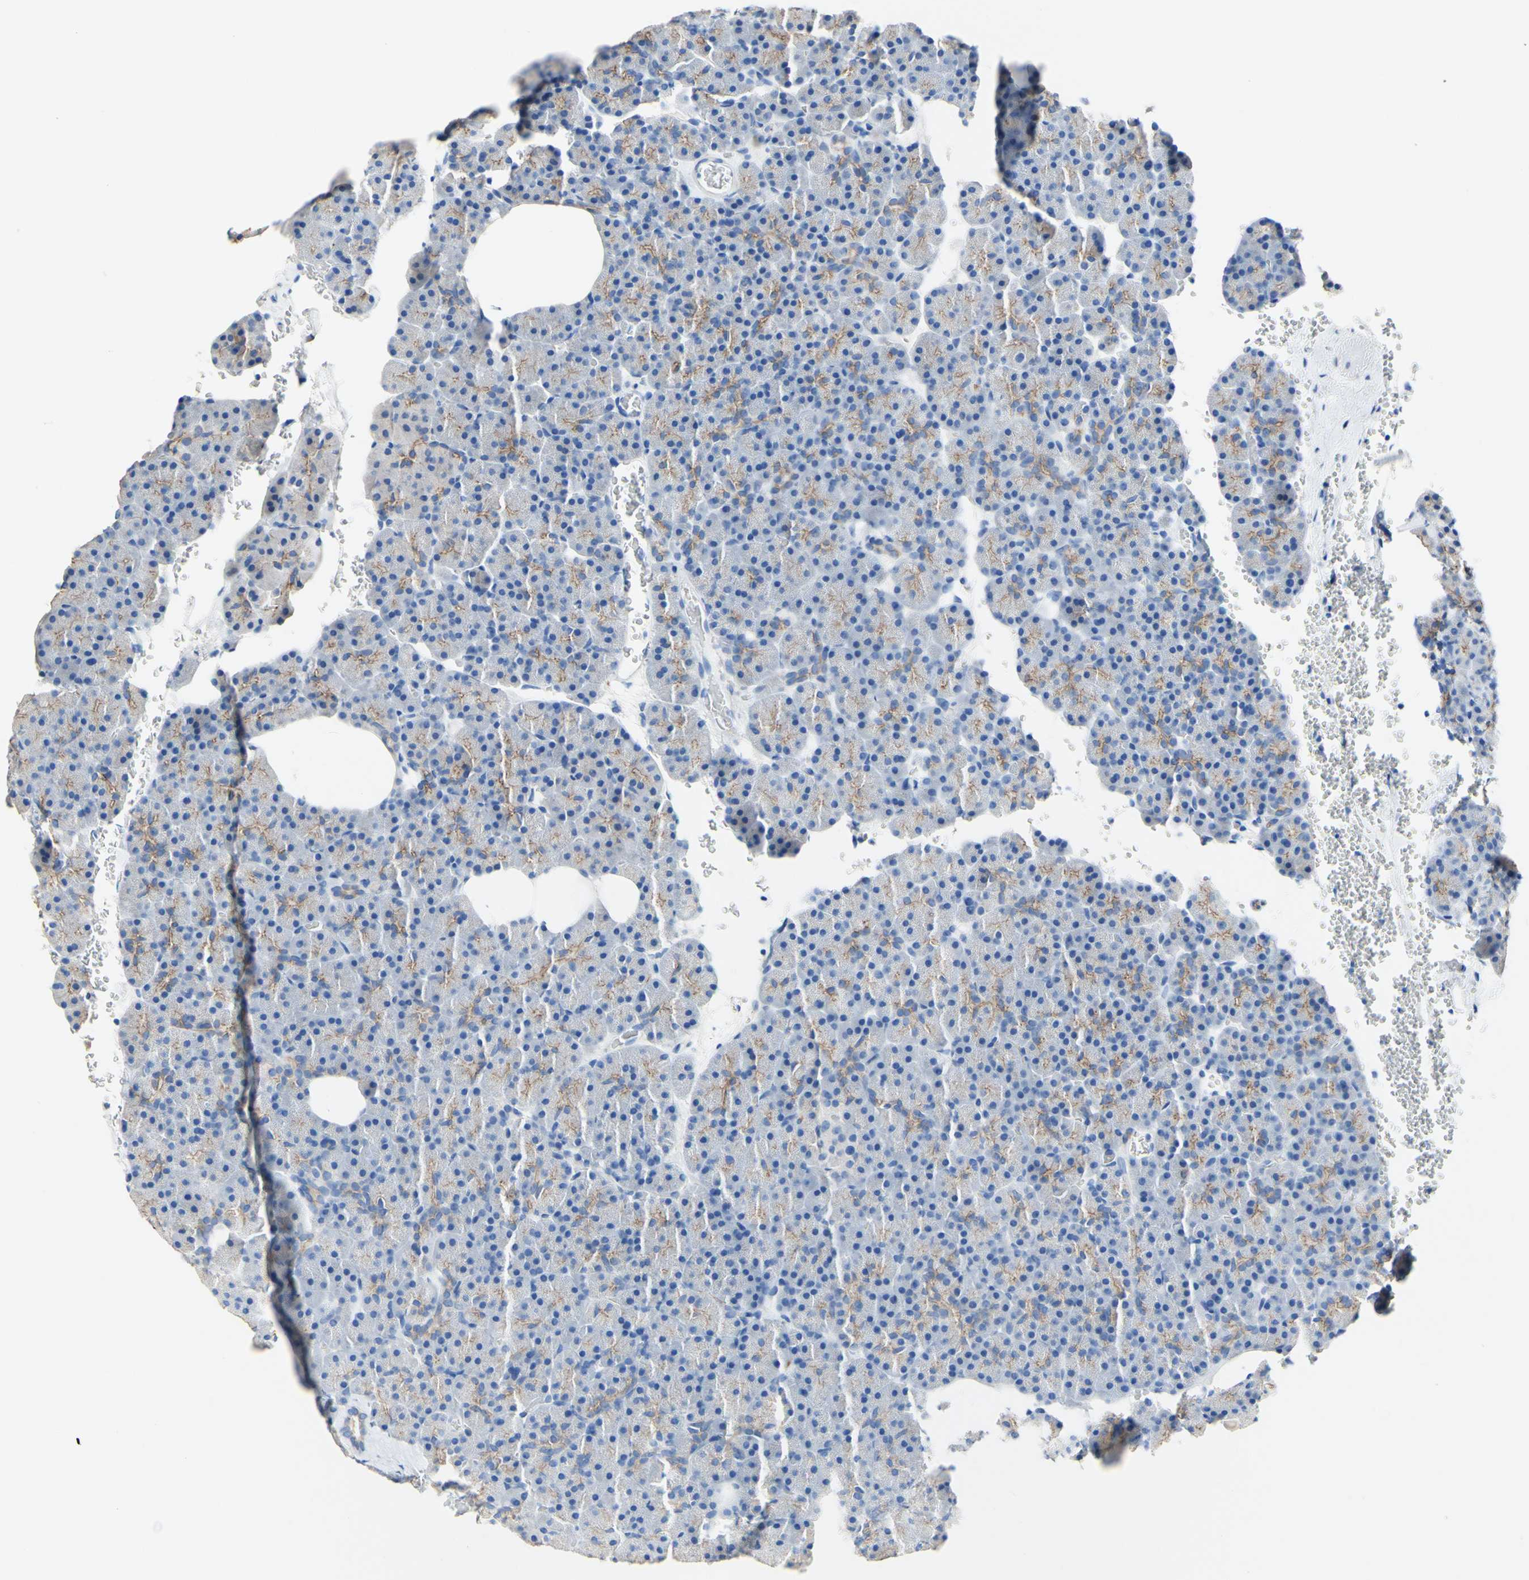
{"staining": {"intensity": "moderate", "quantity": ">75%", "location": "cytoplasmic/membranous"}, "tissue": "pancreas", "cell_type": "Exocrine glandular cells", "image_type": "normal", "snomed": [{"axis": "morphology", "description": "Normal tissue, NOS"}, {"axis": "topography", "description": "Pancreas"}], "caption": "Protein staining by immunohistochemistry demonstrates moderate cytoplasmic/membranous positivity in about >75% of exocrine glandular cells in normal pancreas.", "gene": "DSC2", "patient": {"sex": "female", "age": 35}}